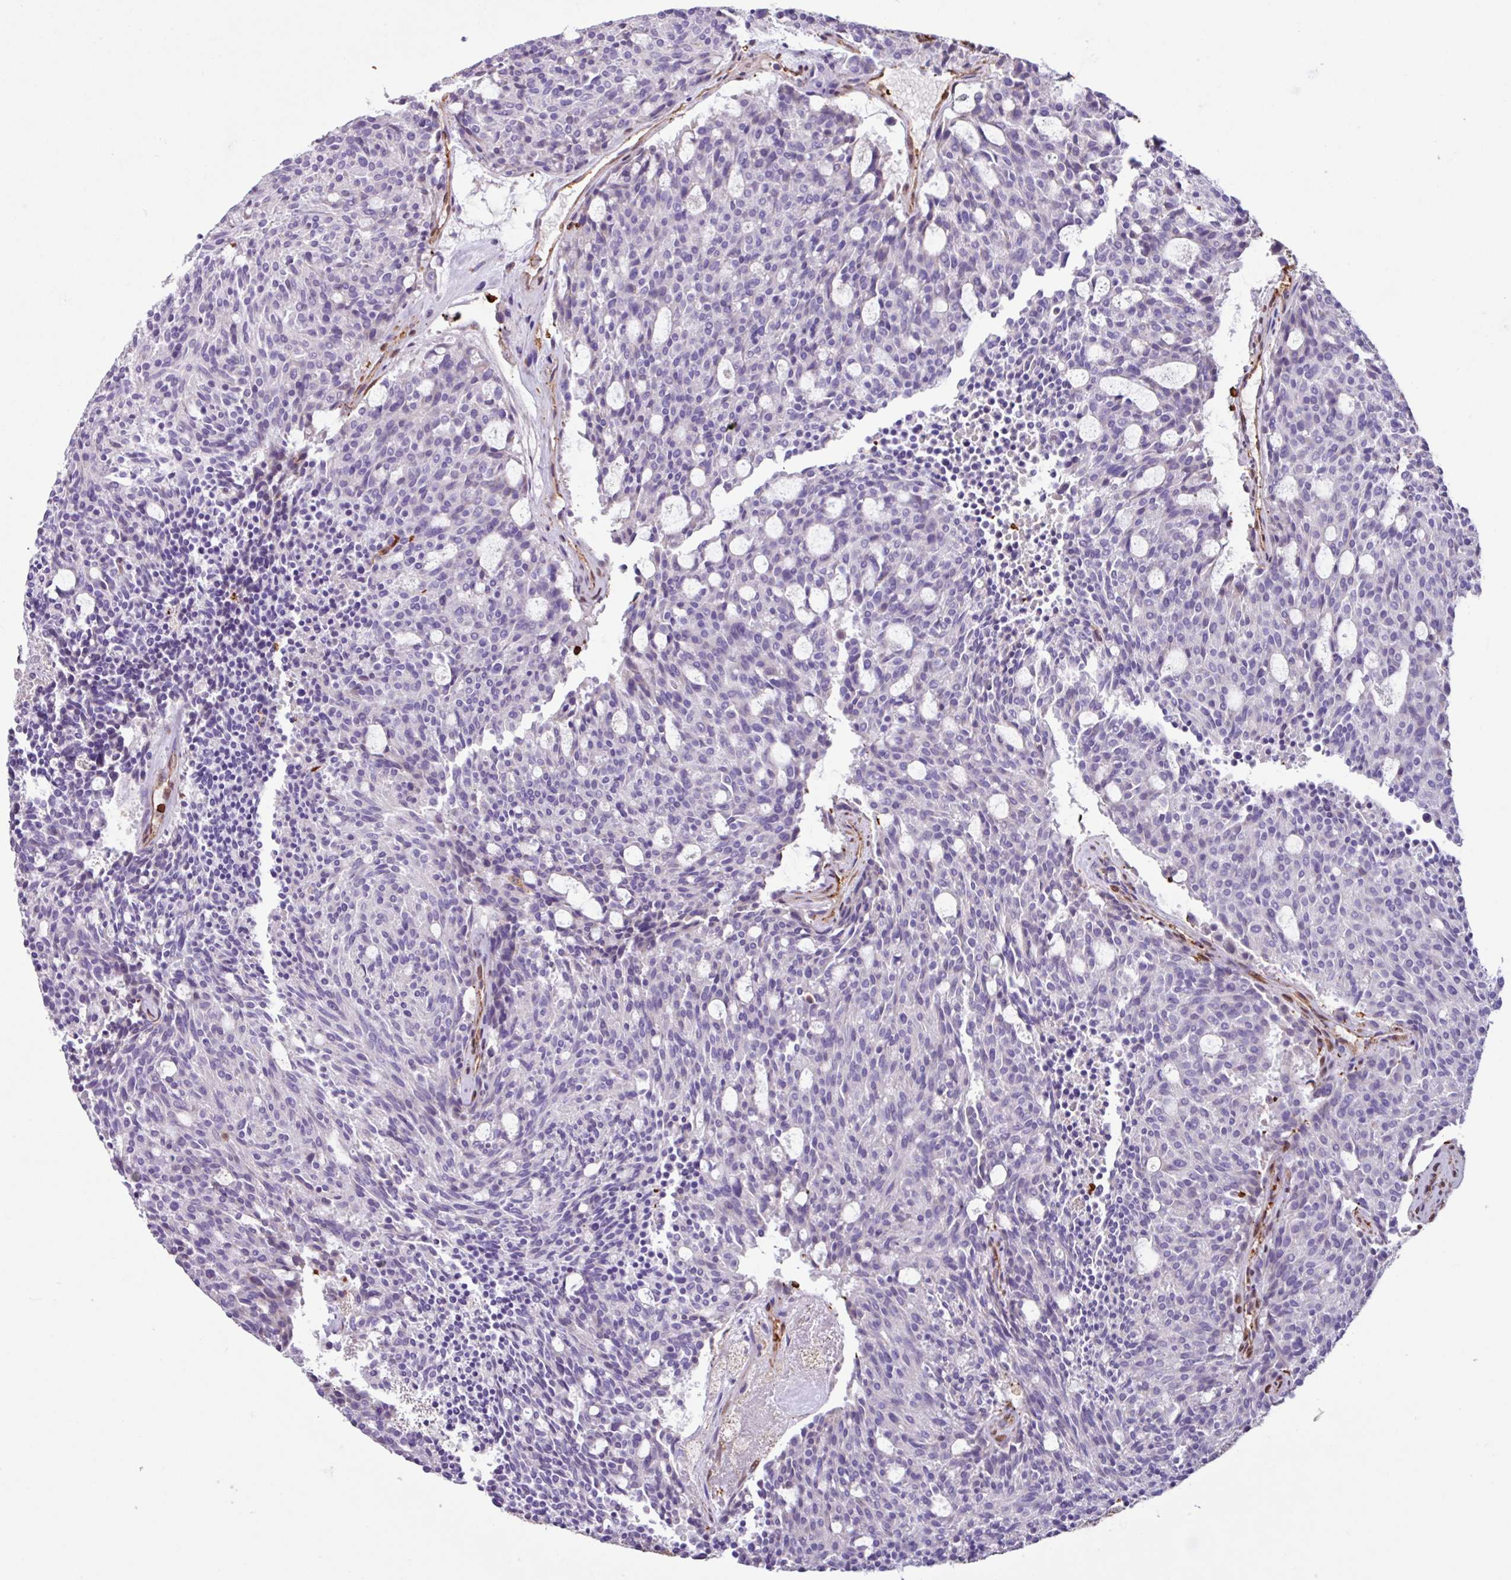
{"staining": {"intensity": "negative", "quantity": "none", "location": "none"}, "tissue": "carcinoid", "cell_type": "Tumor cells", "image_type": "cancer", "snomed": [{"axis": "morphology", "description": "Carcinoid, malignant, NOS"}, {"axis": "topography", "description": "Pancreas"}], "caption": "Image shows no protein staining in tumor cells of carcinoid (malignant) tissue. (DAB (3,3'-diaminobenzidine) immunohistochemistry (IHC) visualized using brightfield microscopy, high magnification).", "gene": "ARHGDIB", "patient": {"sex": "female", "age": 54}}